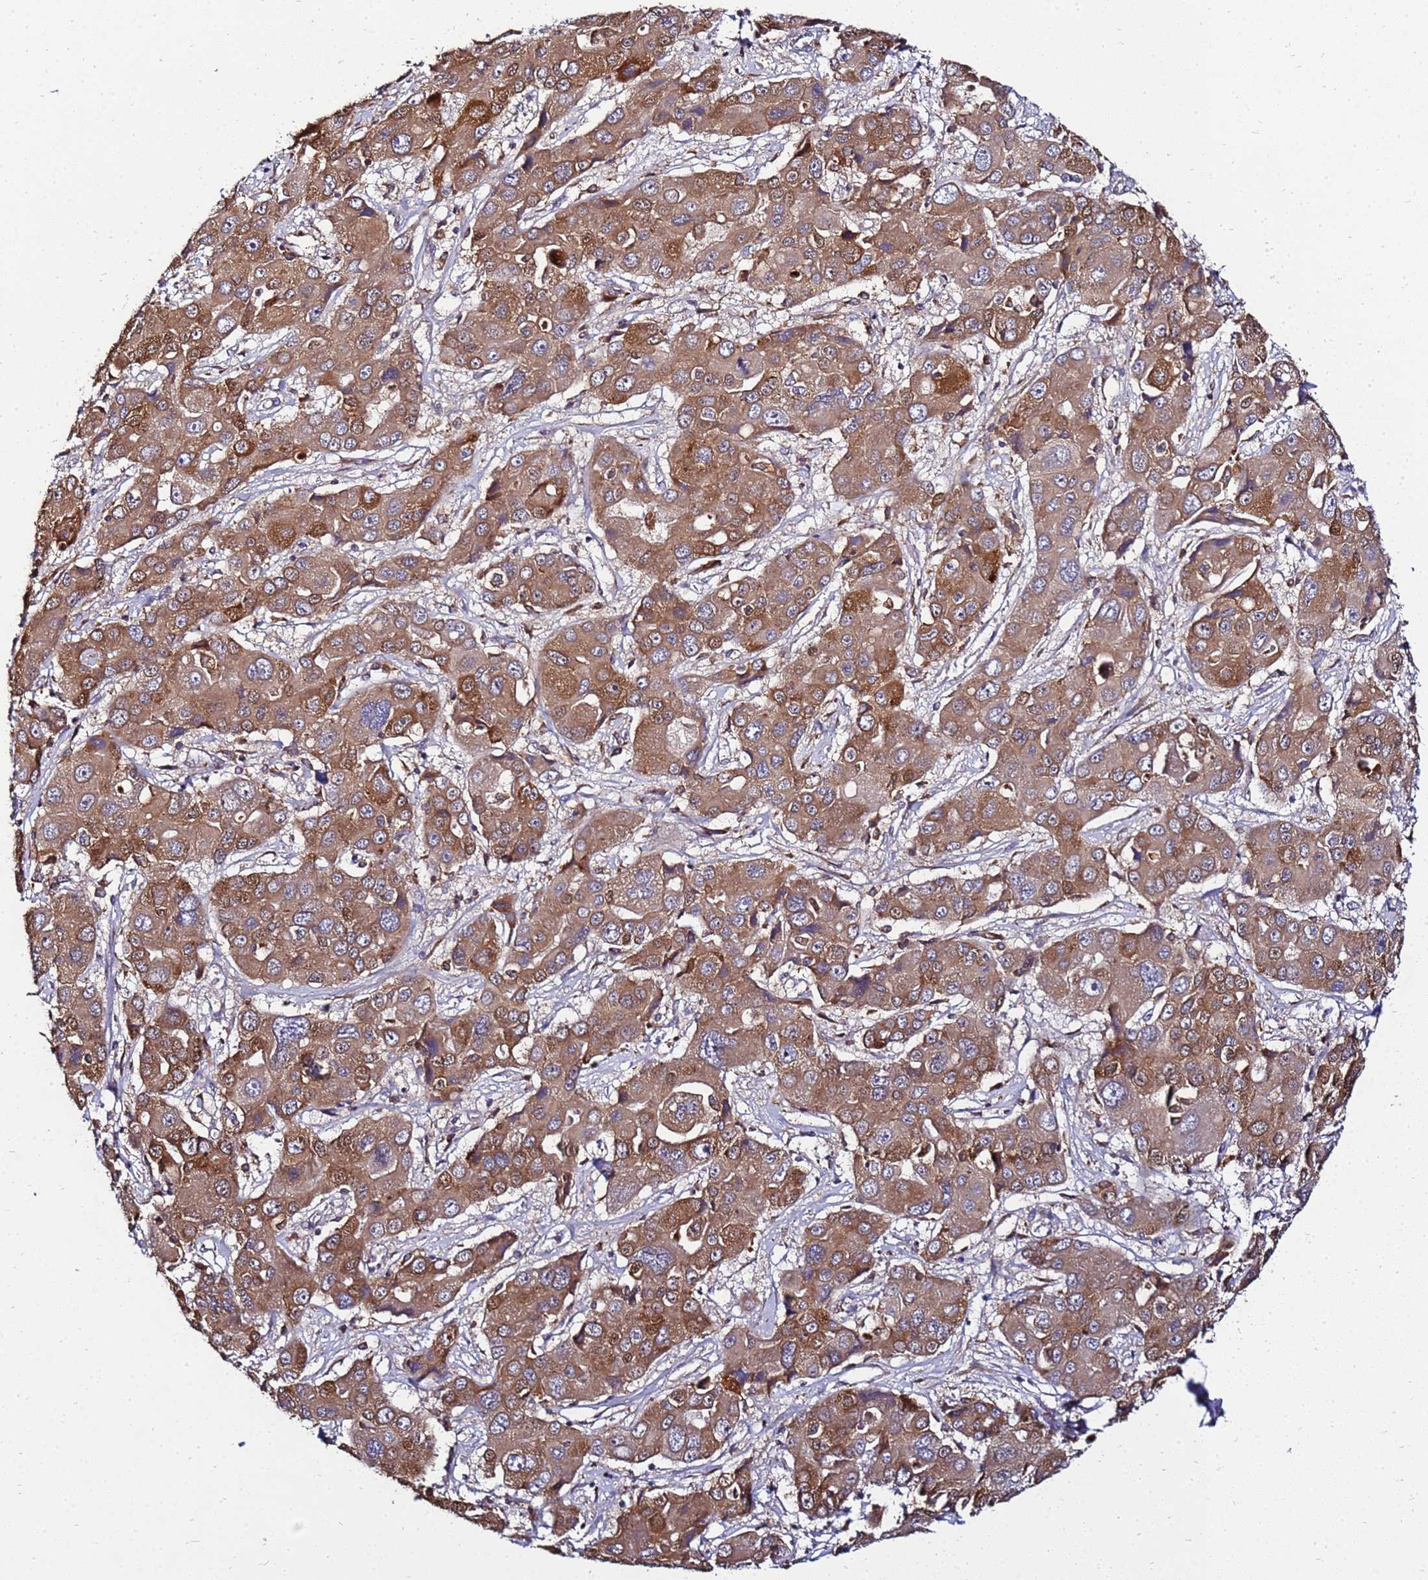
{"staining": {"intensity": "moderate", "quantity": ">75%", "location": "cytoplasmic/membranous"}, "tissue": "liver cancer", "cell_type": "Tumor cells", "image_type": "cancer", "snomed": [{"axis": "morphology", "description": "Cholangiocarcinoma"}, {"axis": "topography", "description": "Liver"}], "caption": "Brown immunohistochemical staining in human cholangiocarcinoma (liver) exhibits moderate cytoplasmic/membranous expression in about >75% of tumor cells.", "gene": "ADPGK", "patient": {"sex": "male", "age": 67}}